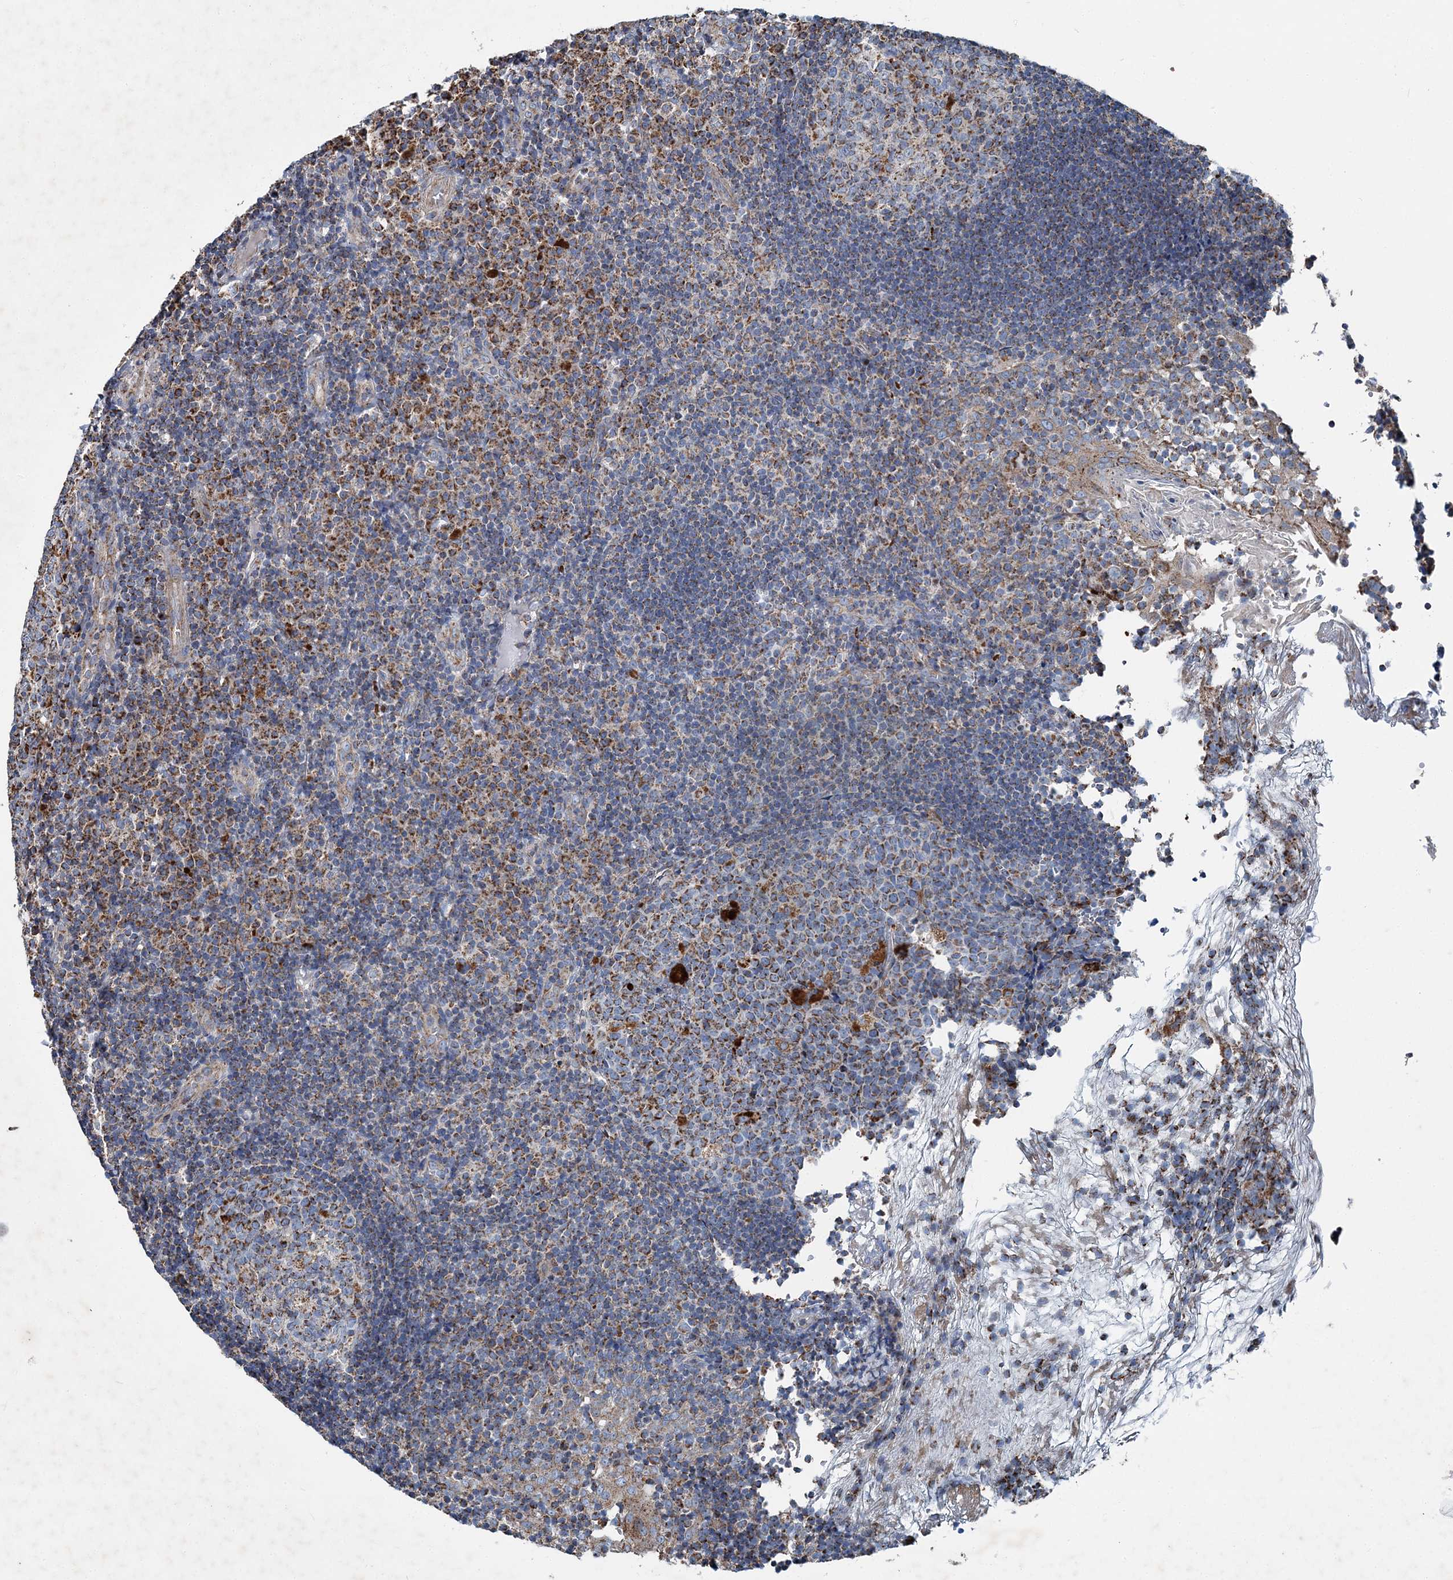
{"staining": {"intensity": "moderate", "quantity": "25%-75%", "location": "cytoplasmic/membranous"}, "tissue": "tonsil", "cell_type": "Germinal center cells", "image_type": "normal", "snomed": [{"axis": "morphology", "description": "Normal tissue, NOS"}, {"axis": "topography", "description": "Tonsil"}], "caption": "The immunohistochemical stain shows moderate cytoplasmic/membranous expression in germinal center cells of benign tonsil. Nuclei are stained in blue.", "gene": "SPAG16", "patient": {"sex": "female", "age": 40}}